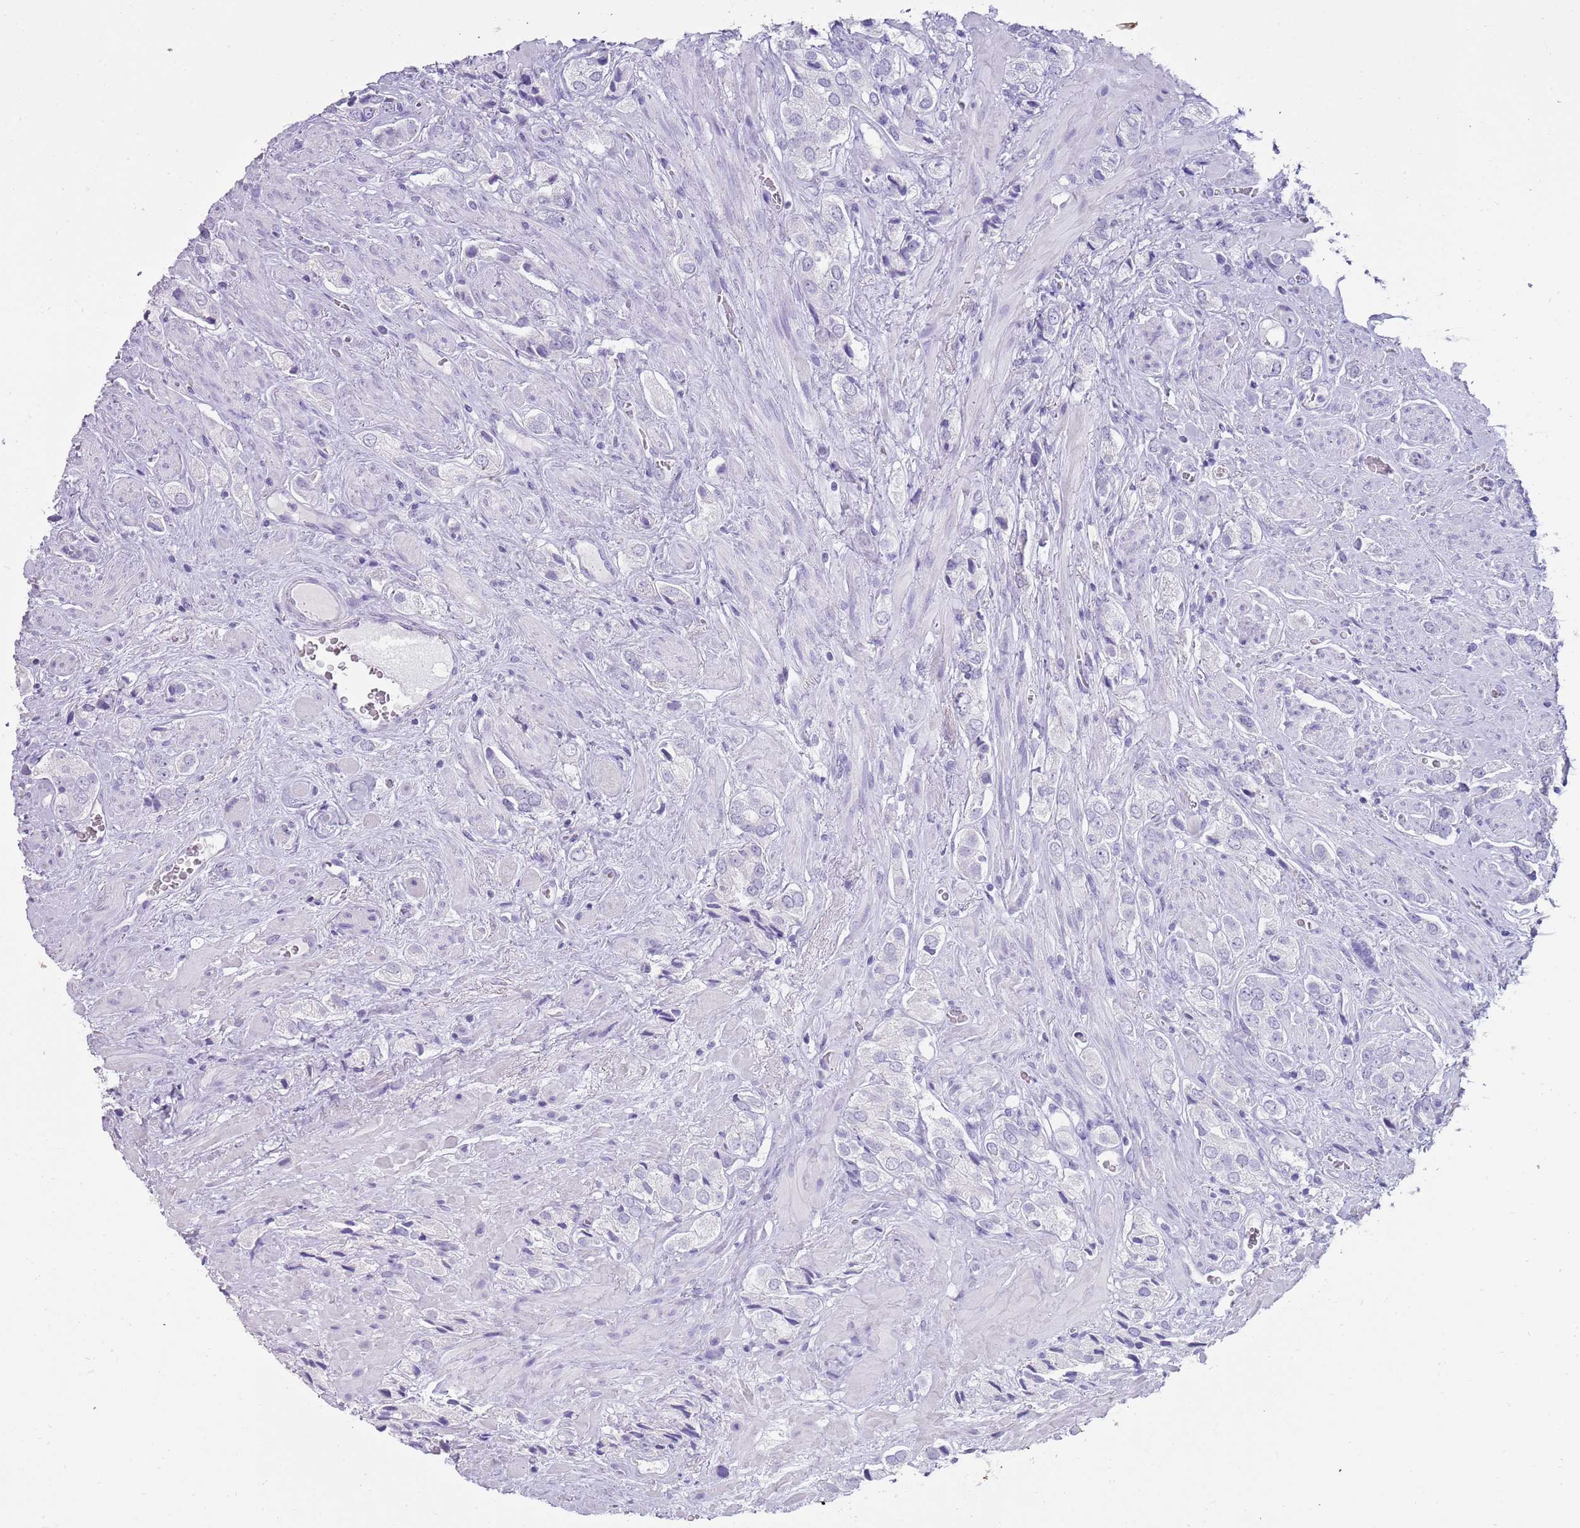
{"staining": {"intensity": "negative", "quantity": "none", "location": "none"}, "tissue": "prostate cancer", "cell_type": "Tumor cells", "image_type": "cancer", "snomed": [{"axis": "morphology", "description": "Adenocarcinoma, High grade"}, {"axis": "topography", "description": "Prostate and seminal vesicle, NOS"}], "caption": "Photomicrograph shows no significant protein staining in tumor cells of prostate cancer (adenocarcinoma (high-grade)).", "gene": "NBPF3", "patient": {"sex": "male", "age": 64}}